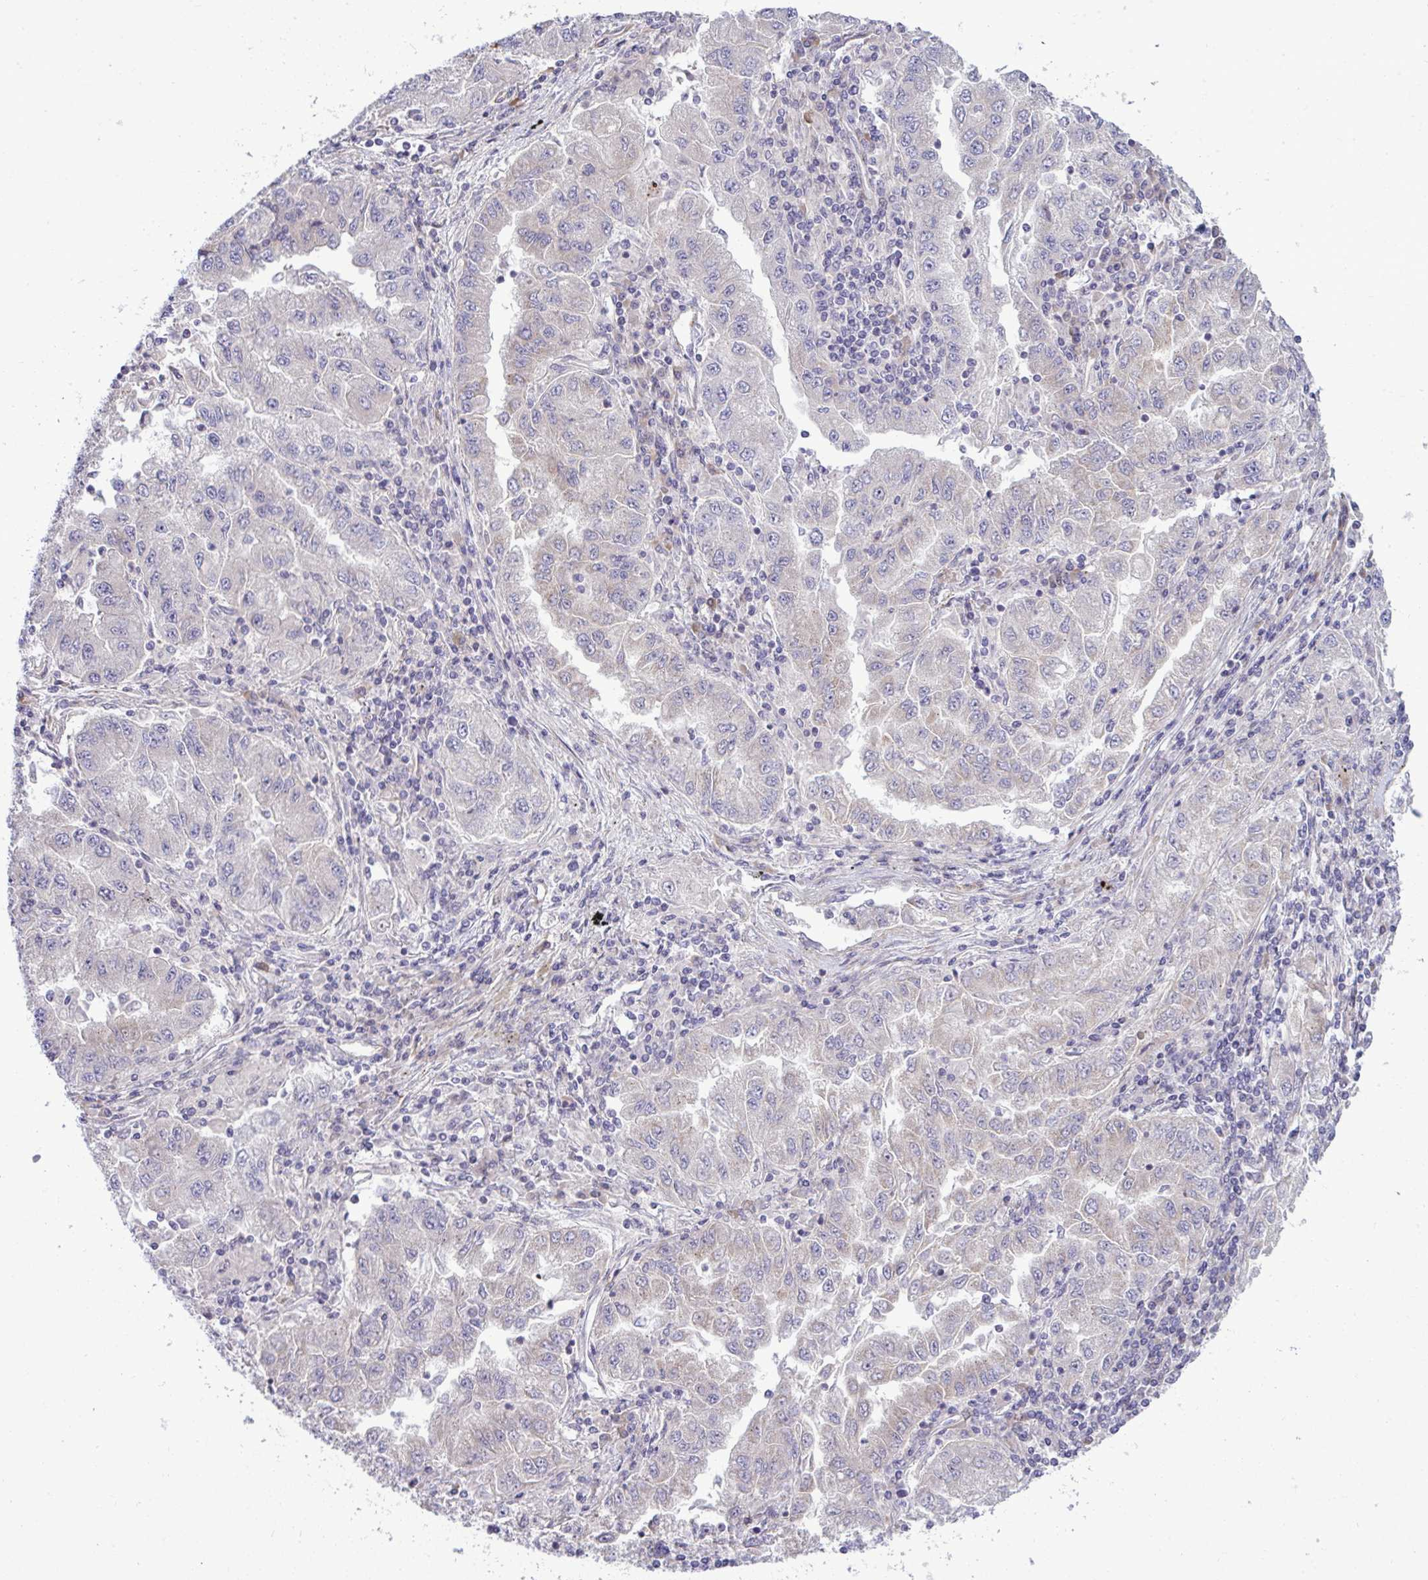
{"staining": {"intensity": "negative", "quantity": "none", "location": "none"}, "tissue": "lung cancer", "cell_type": "Tumor cells", "image_type": "cancer", "snomed": [{"axis": "morphology", "description": "Adenocarcinoma, NOS"}, {"axis": "morphology", "description": "Adenocarcinoma primary or metastatic"}, {"axis": "topography", "description": "Lung"}], "caption": "Tumor cells are negative for protein expression in human lung adenocarcinoma.", "gene": "ZSCAN9", "patient": {"sex": "male", "age": 74}}